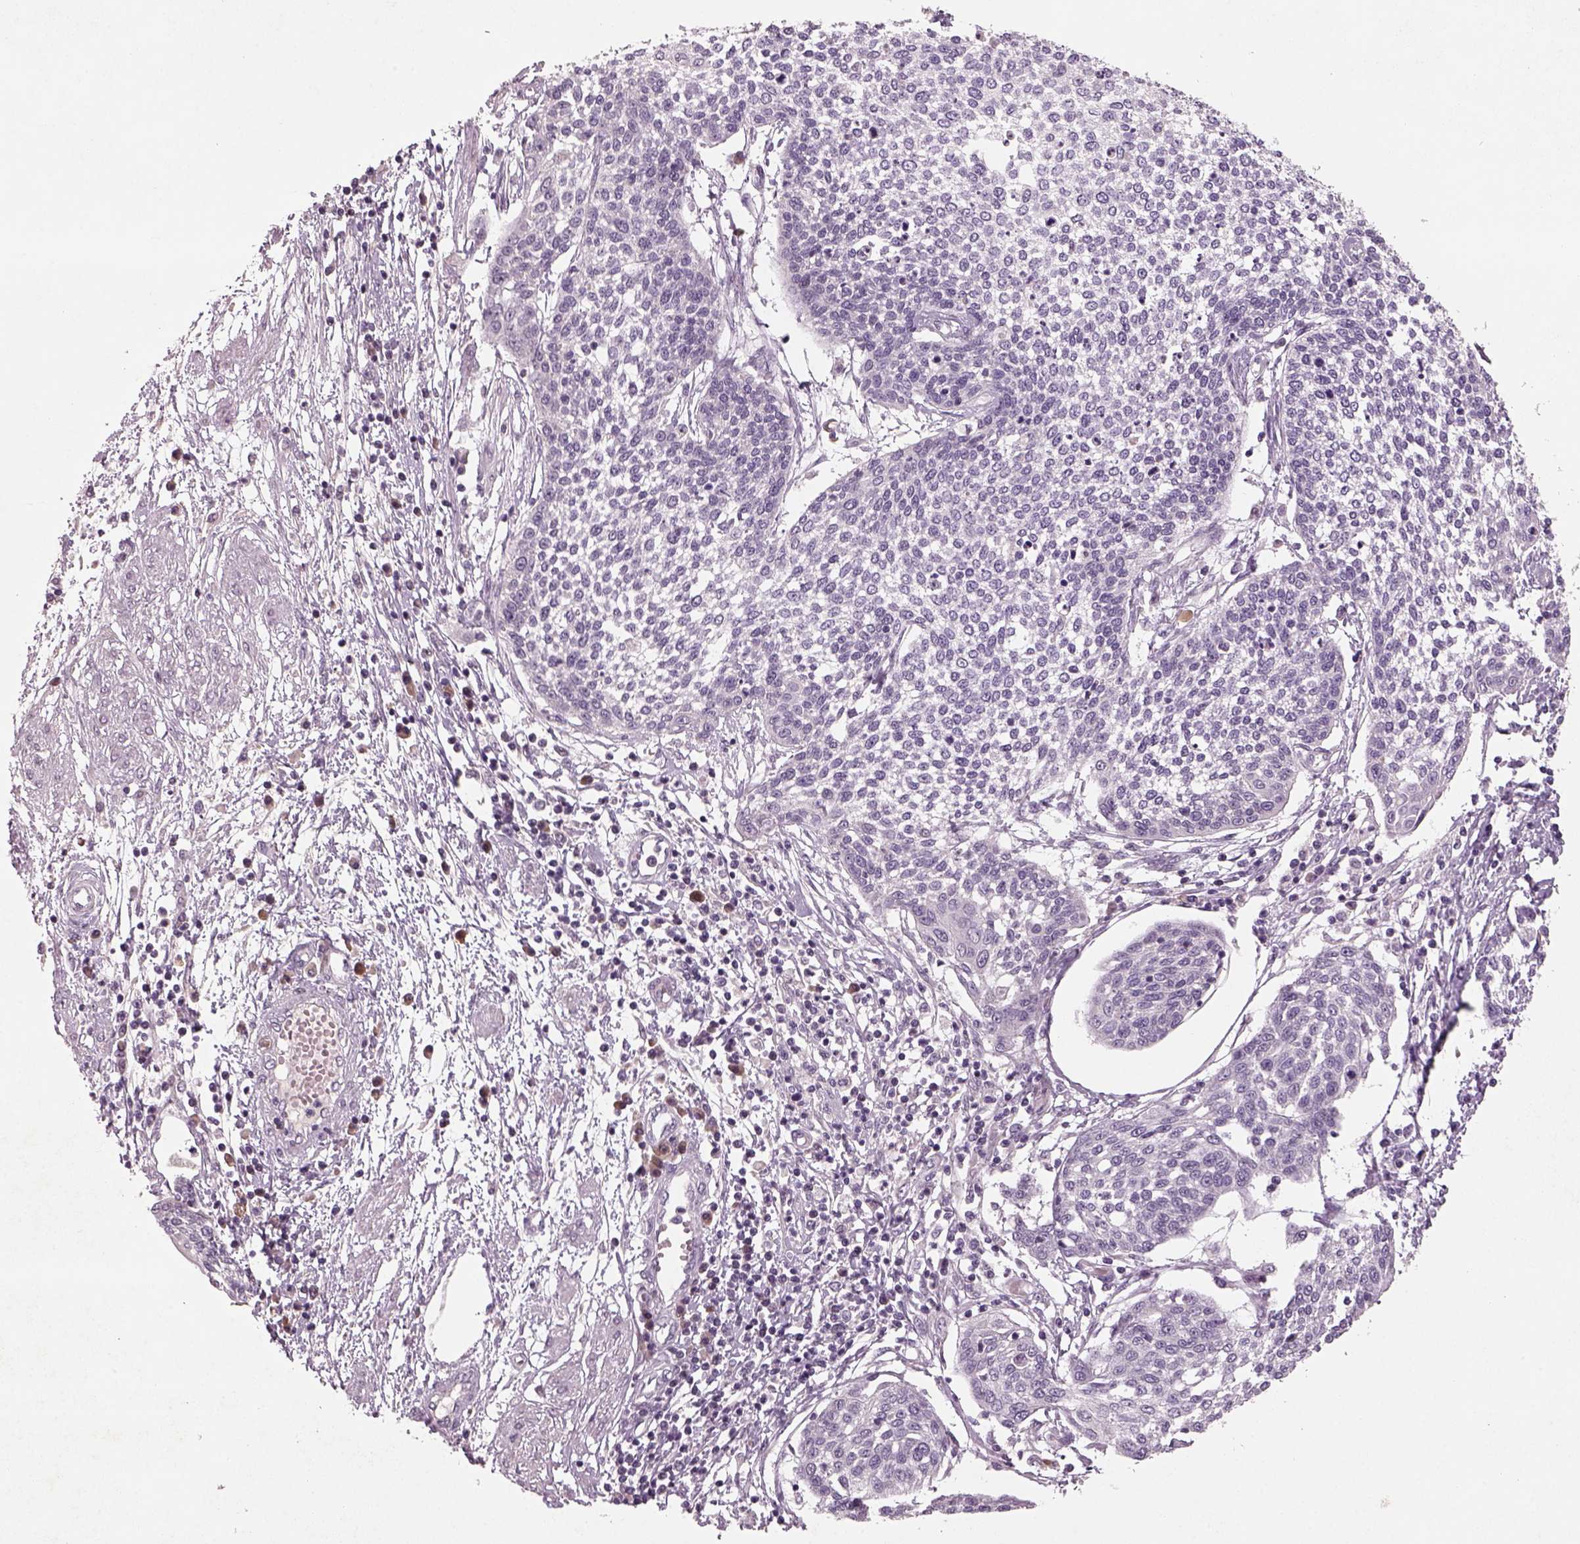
{"staining": {"intensity": "negative", "quantity": "none", "location": "none"}, "tissue": "cervical cancer", "cell_type": "Tumor cells", "image_type": "cancer", "snomed": [{"axis": "morphology", "description": "Squamous cell carcinoma, NOS"}, {"axis": "topography", "description": "Cervix"}], "caption": "An immunohistochemistry (IHC) micrograph of cervical cancer is shown. There is no staining in tumor cells of cervical cancer.", "gene": "PENK", "patient": {"sex": "female", "age": 34}}